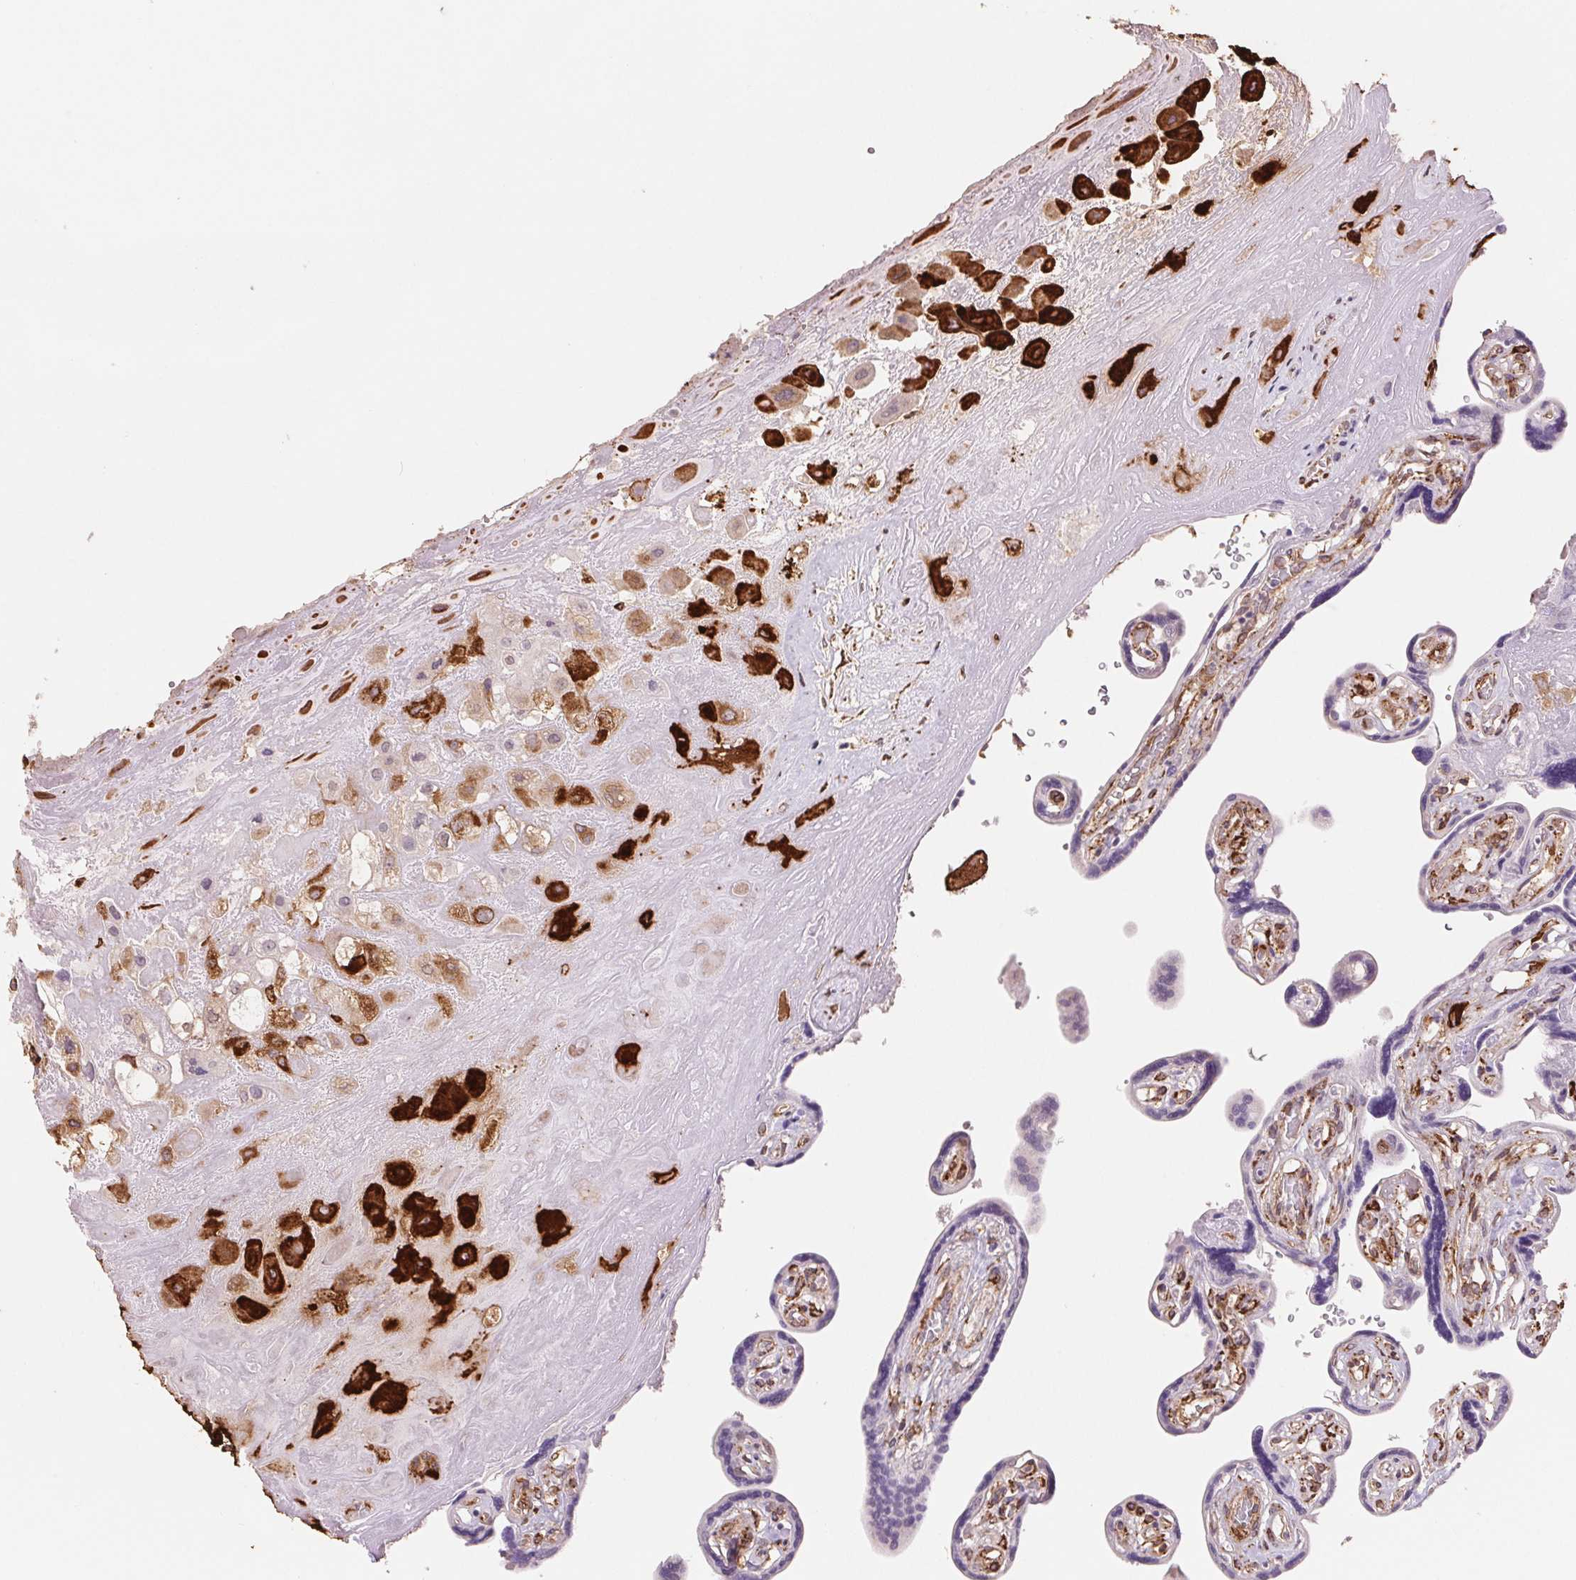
{"staining": {"intensity": "strong", "quantity": "25%-75%", "location": "cytoplasmic/membranous"}, "tissue": "placenta", "cell_type": "Decidual cells", "image_type": "normal", "snomed": [{"axis": "morphology", "description": "Normal tissue, NOS"}, {"axis": "topography", "description": "Placenta"}], "caption": "The micrograph displays staining of benign placenta, revealing strong cytoplasmic/membranous protein staining (brown color) within decidual cells.", "gene": "FKBP10", "patient": {"sex": "female", "age": 32}}